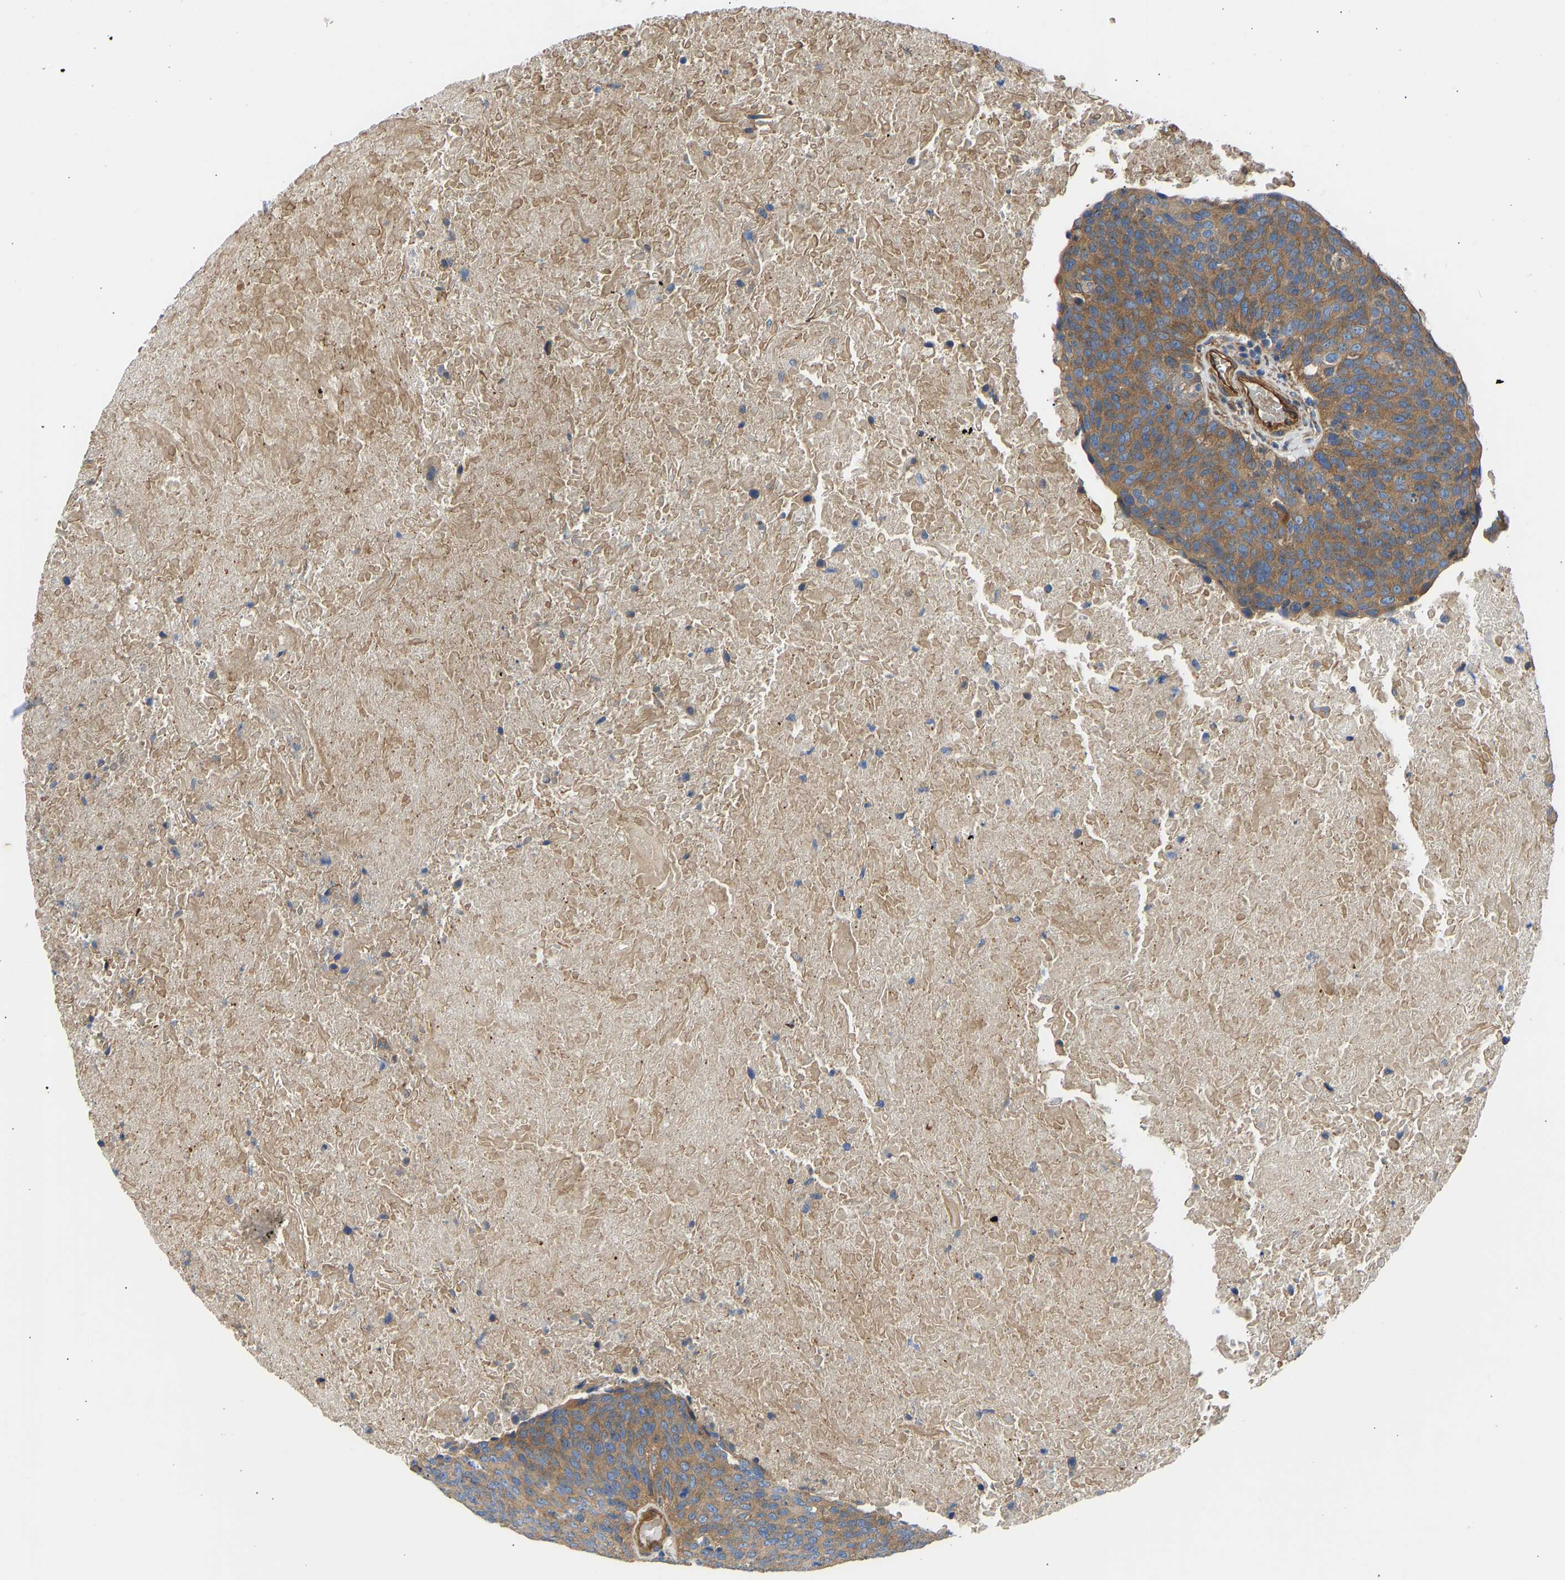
{"staining": {"intensity": "moderate", "quantity": ">75%", "location": "cytoplasmic/membranous"}, "tissue": "head and neck cancer", "cell_type": "Tumor cells", "image_type": "cancer", "snomed": [{"axis": "morphology", "description": "Squamous cell carcinoma, NOS"}, {"axis": "morphology", "description": "Squamous cell carcinoma, metastatic, NOS"}, {"axis": "topography", "description": "Lymph node"}, {"axis": "topography", "description": "Head-Neck"}], "caption": "Human head and neck cancer (metastatic squamous cell carcinoma) stained with a brown dye exhibits moderate cytoplasmic/membranous positive expression in about >75% of tumor cells.", "gene": "MYO1C", "patient": {"sex": "male", "age": 62}}